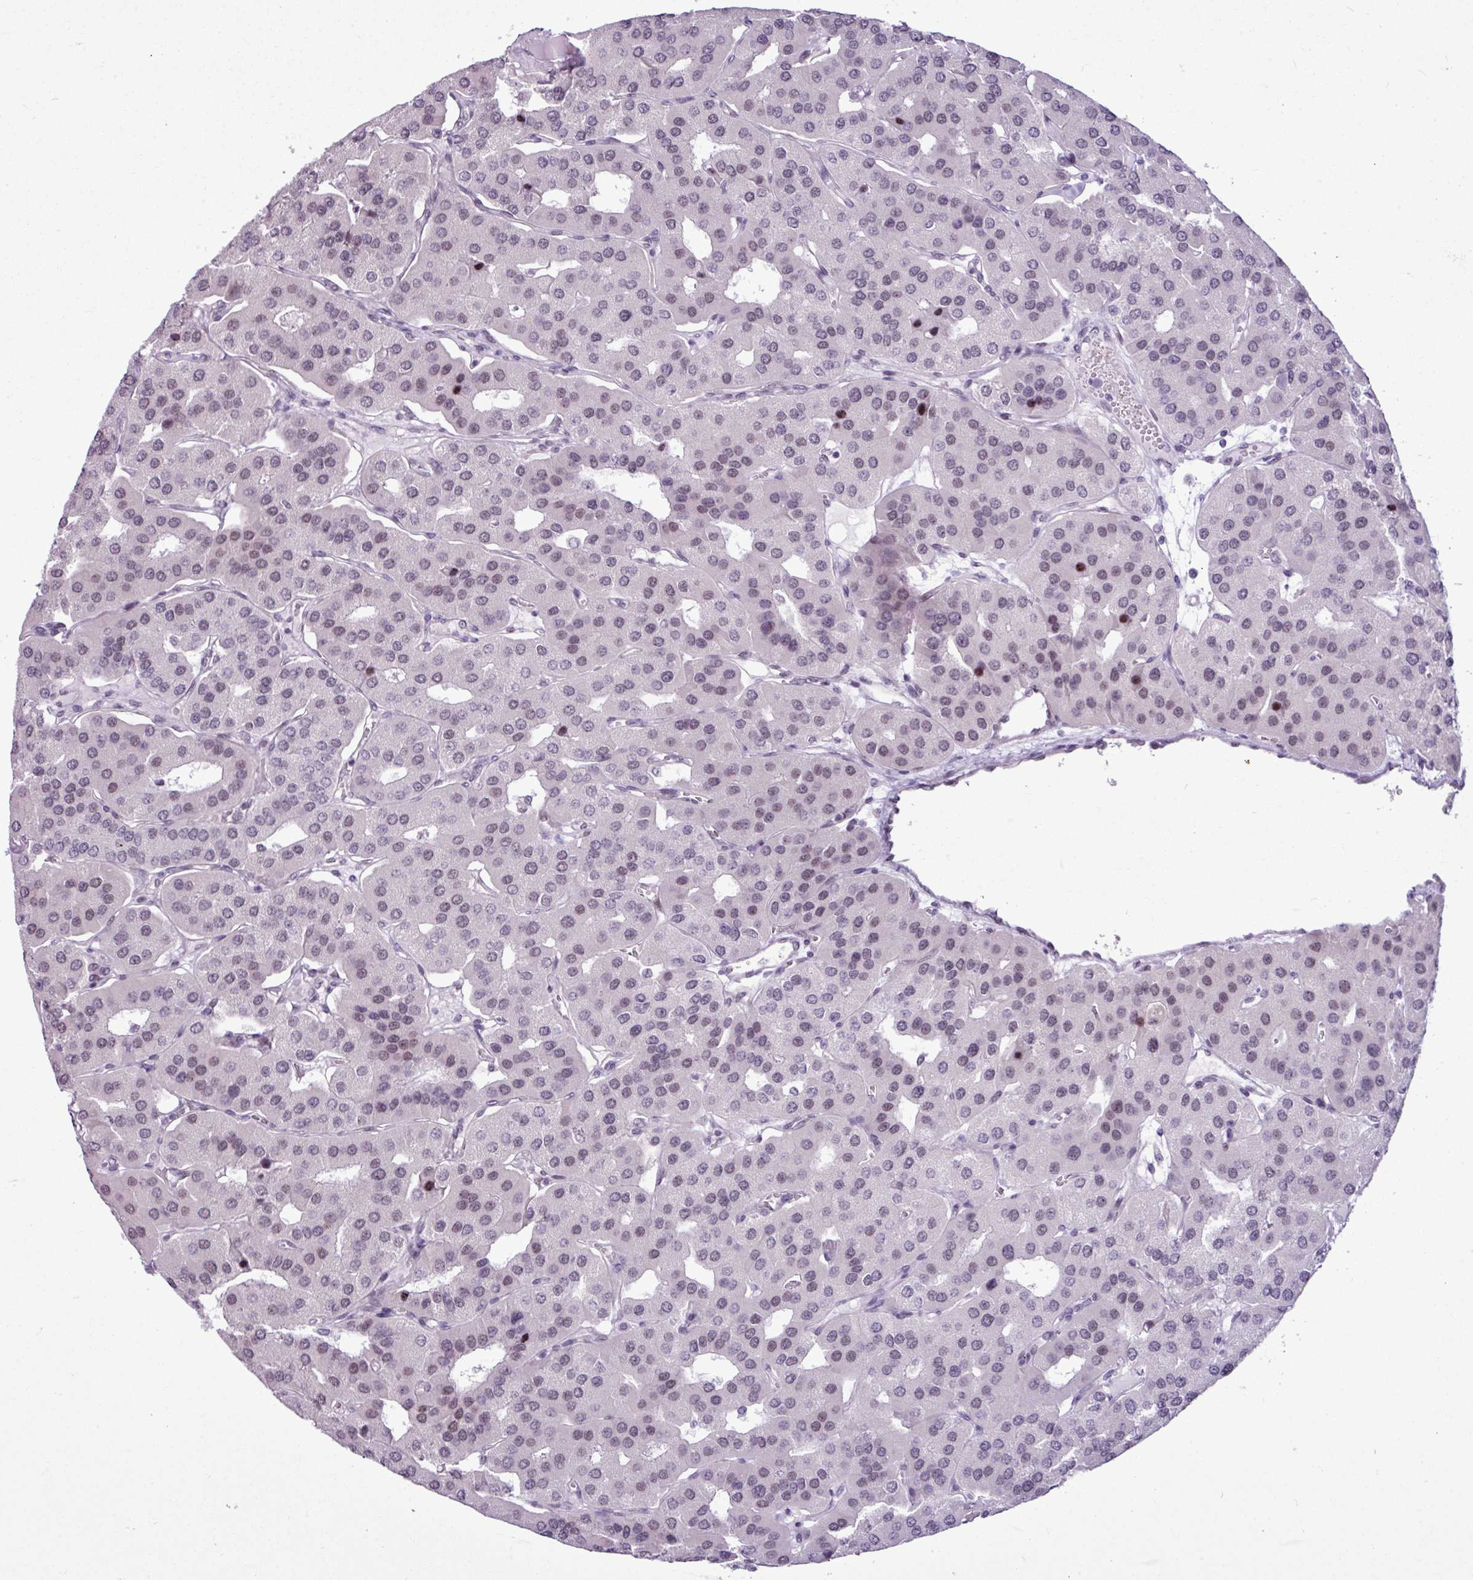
{"staining": {"intensity": "weak", "quantity": "25%-75%", "location": "nuclear"}, "tissue": "parathyroid gland", "cell_type": "Glandular cells", "image_type": "normal", "snomed": [{"axis": "morphology", "description": "Normal tissue, NOS"}, {"axis": "morphology", "description": "Adenoma, NOS"}, {"axis": "topography", "description": "Parathyroid gland"}], "caption": "Immunohistochemistry of normal human parathyroid gland shows low levels of weak nuclear expression in about 25%-75% of glandular cells.", "gene": "UTP18", "patient": {"sex": "female", "age": 86}}